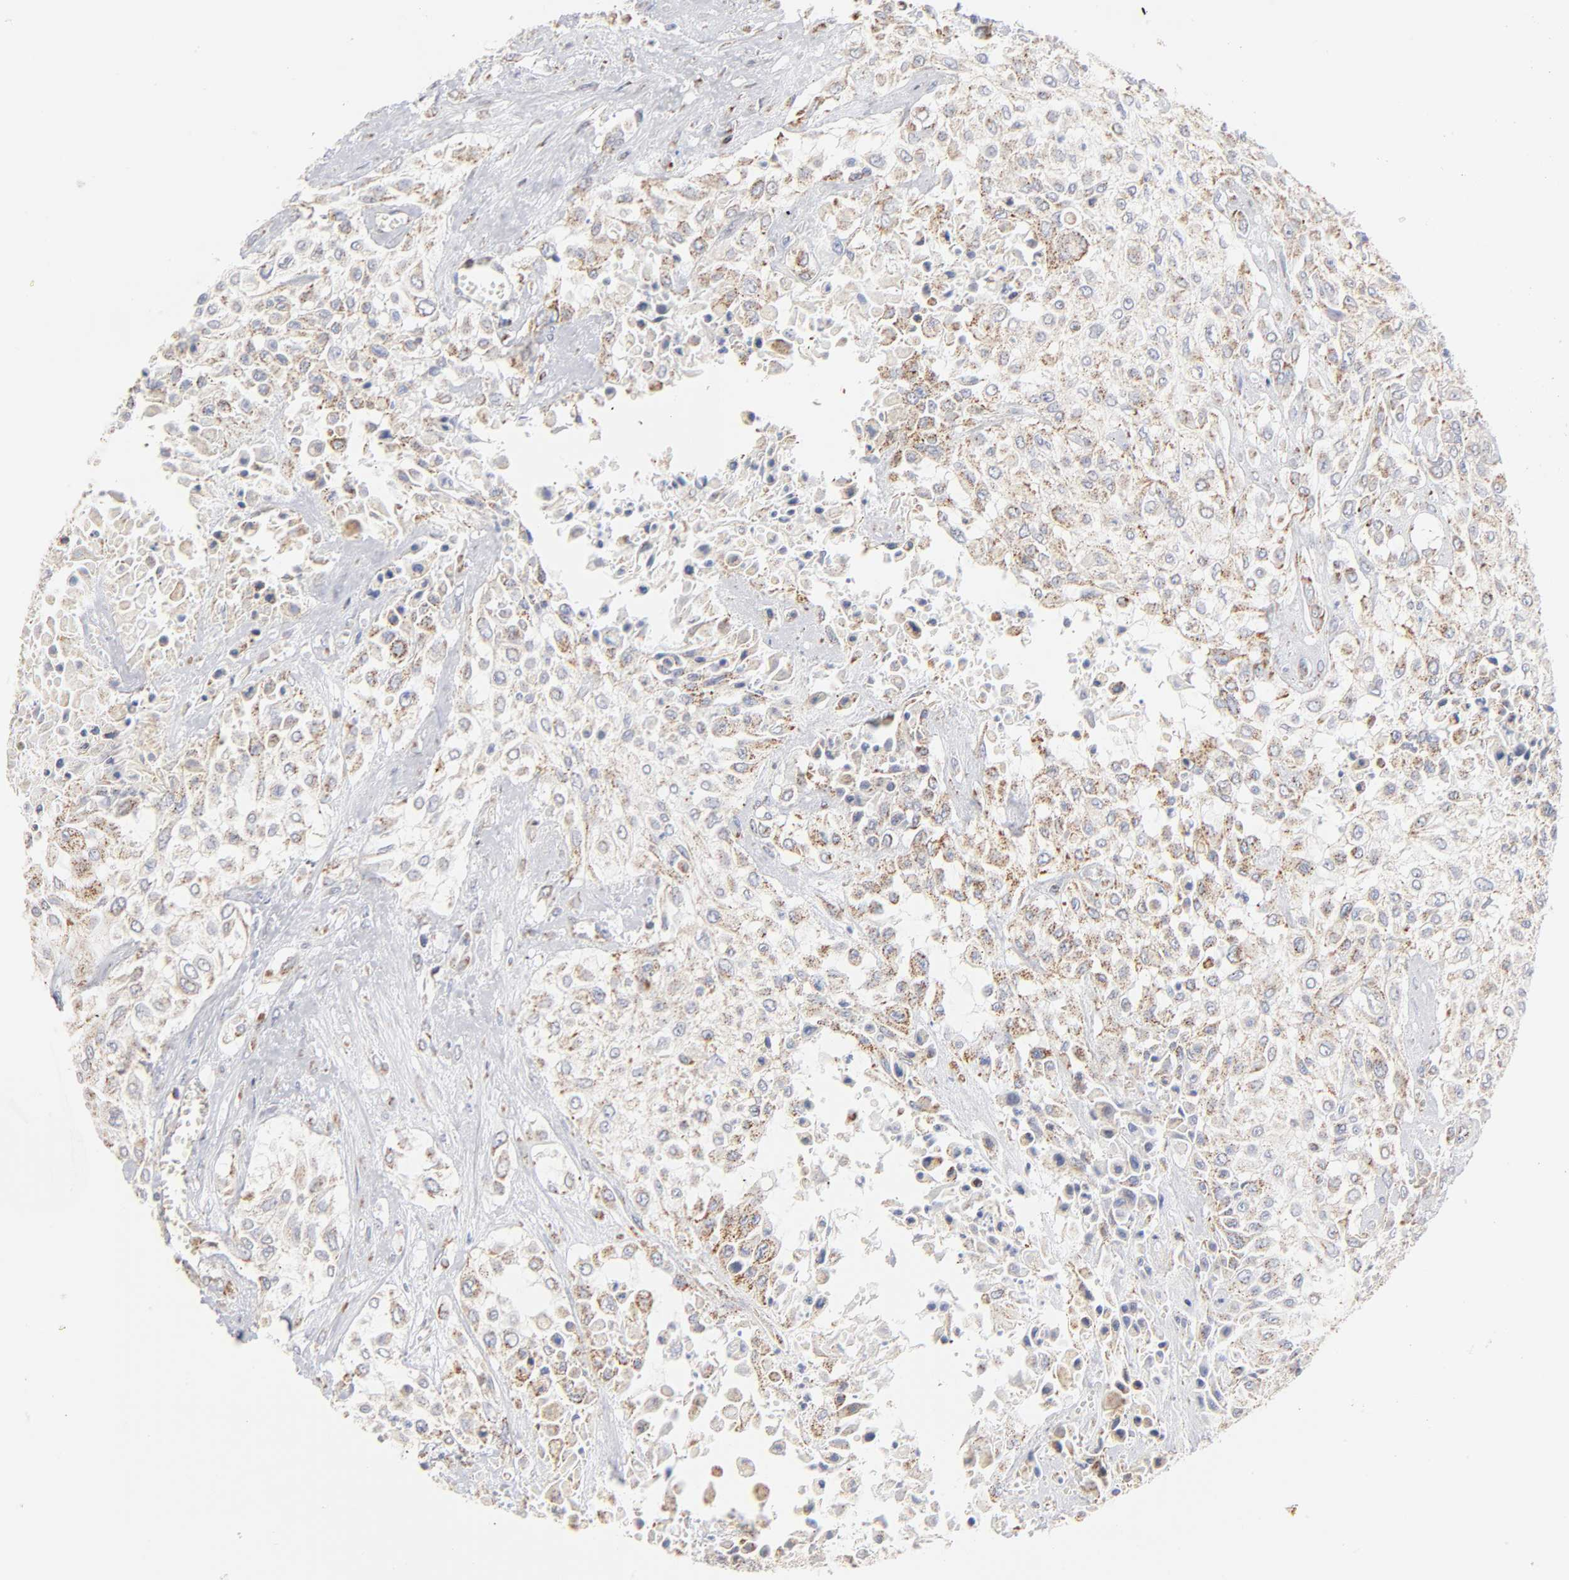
{"staining": {"intensity": "moderate", "quantity": ">75%", "location": "cytoplasmic/membranous"}, "tissue": "urothelial cancer", "cell_type": "Tumor cells", "image_type": "cancer", "snomed": [{"axis": "morphology", "description": "Urothelial carcinoma, High grade"}, {"axis": "topography", "description": "Urinary bladder"}], "caption": "Tumor cells exhibit moderate cytoplasmic/membranous positivity in approximately >75% of cells in urothelial cancer.", "gene": "MRPL58", "patient": {"sex": "male", "age": 57}}